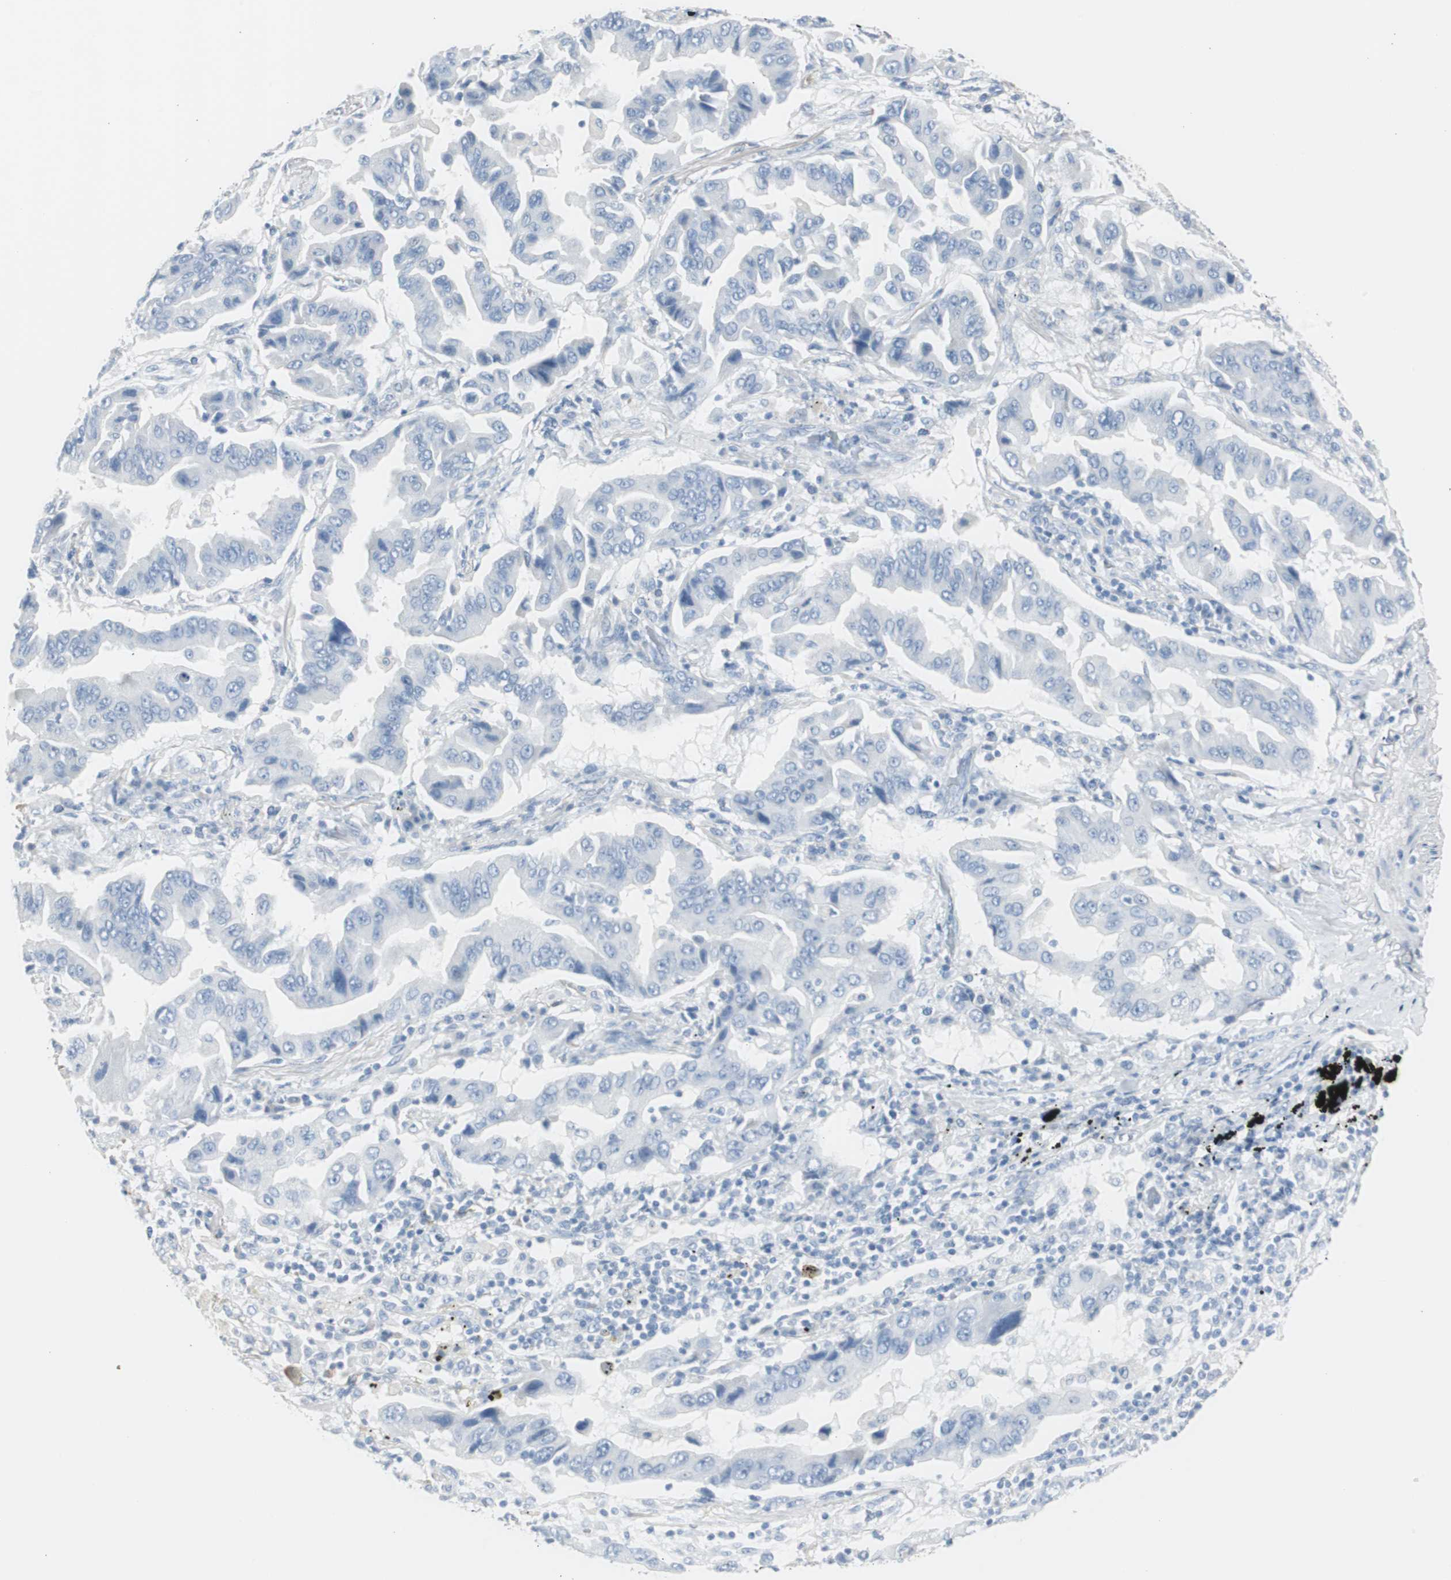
{"staining": {"intensity": "negative", "quantity": "none", "location": "none"}, "tissue": "lung cancer", "cell_type": "Tumor cells", "image_type": "cancer", "snomed": [{"axis": "morphology", "description": "Adenocarcinoma, NOS"}, {"axis": "topography", "description": "Lung"}], "caption": "A photomicrograph of lung cancer (adenocarcinoma) stained for a protein displays no brown staining in tumor cells.", "gene": "S100A7", "patient": {"sex": "female", "age": 65}}